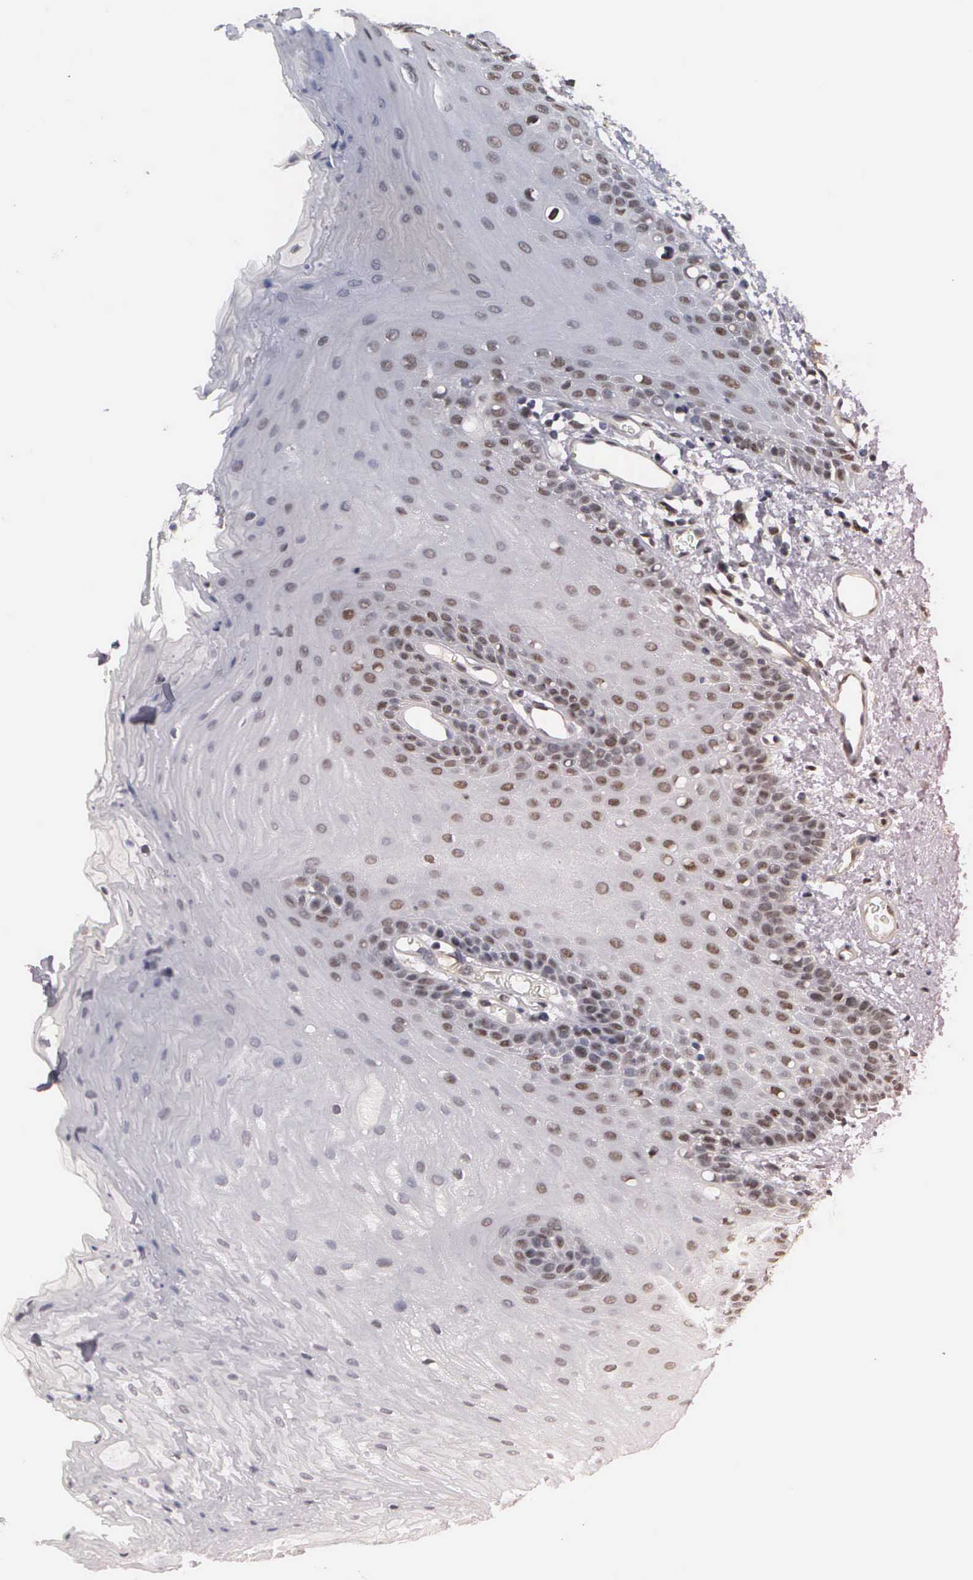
{"staining": {"intensity": "moderate", "quantity": "25%-75%", "location": "nuclear"}, "tissue": "oral mucosa", "cell_type": "Squamous epithelial cells", "image_type": "normal", "snomed": [{"axis": "morphology", "description": "Normal tissue, NOS"}, {"axis": "topography", "description": "Oral tissue"}], "caption": "Protein expression by immunohistochemistry shows moderate nuclear expression in about 25%-75% of squamous epithelial cells in normal oral mucosa. (DAB (3,3'-diaminobenzidine) = brown stain, brightfield microscopy at high magnification).", "gene": "ZBTB33", "patient": {"sex": "male", "age": 52}}